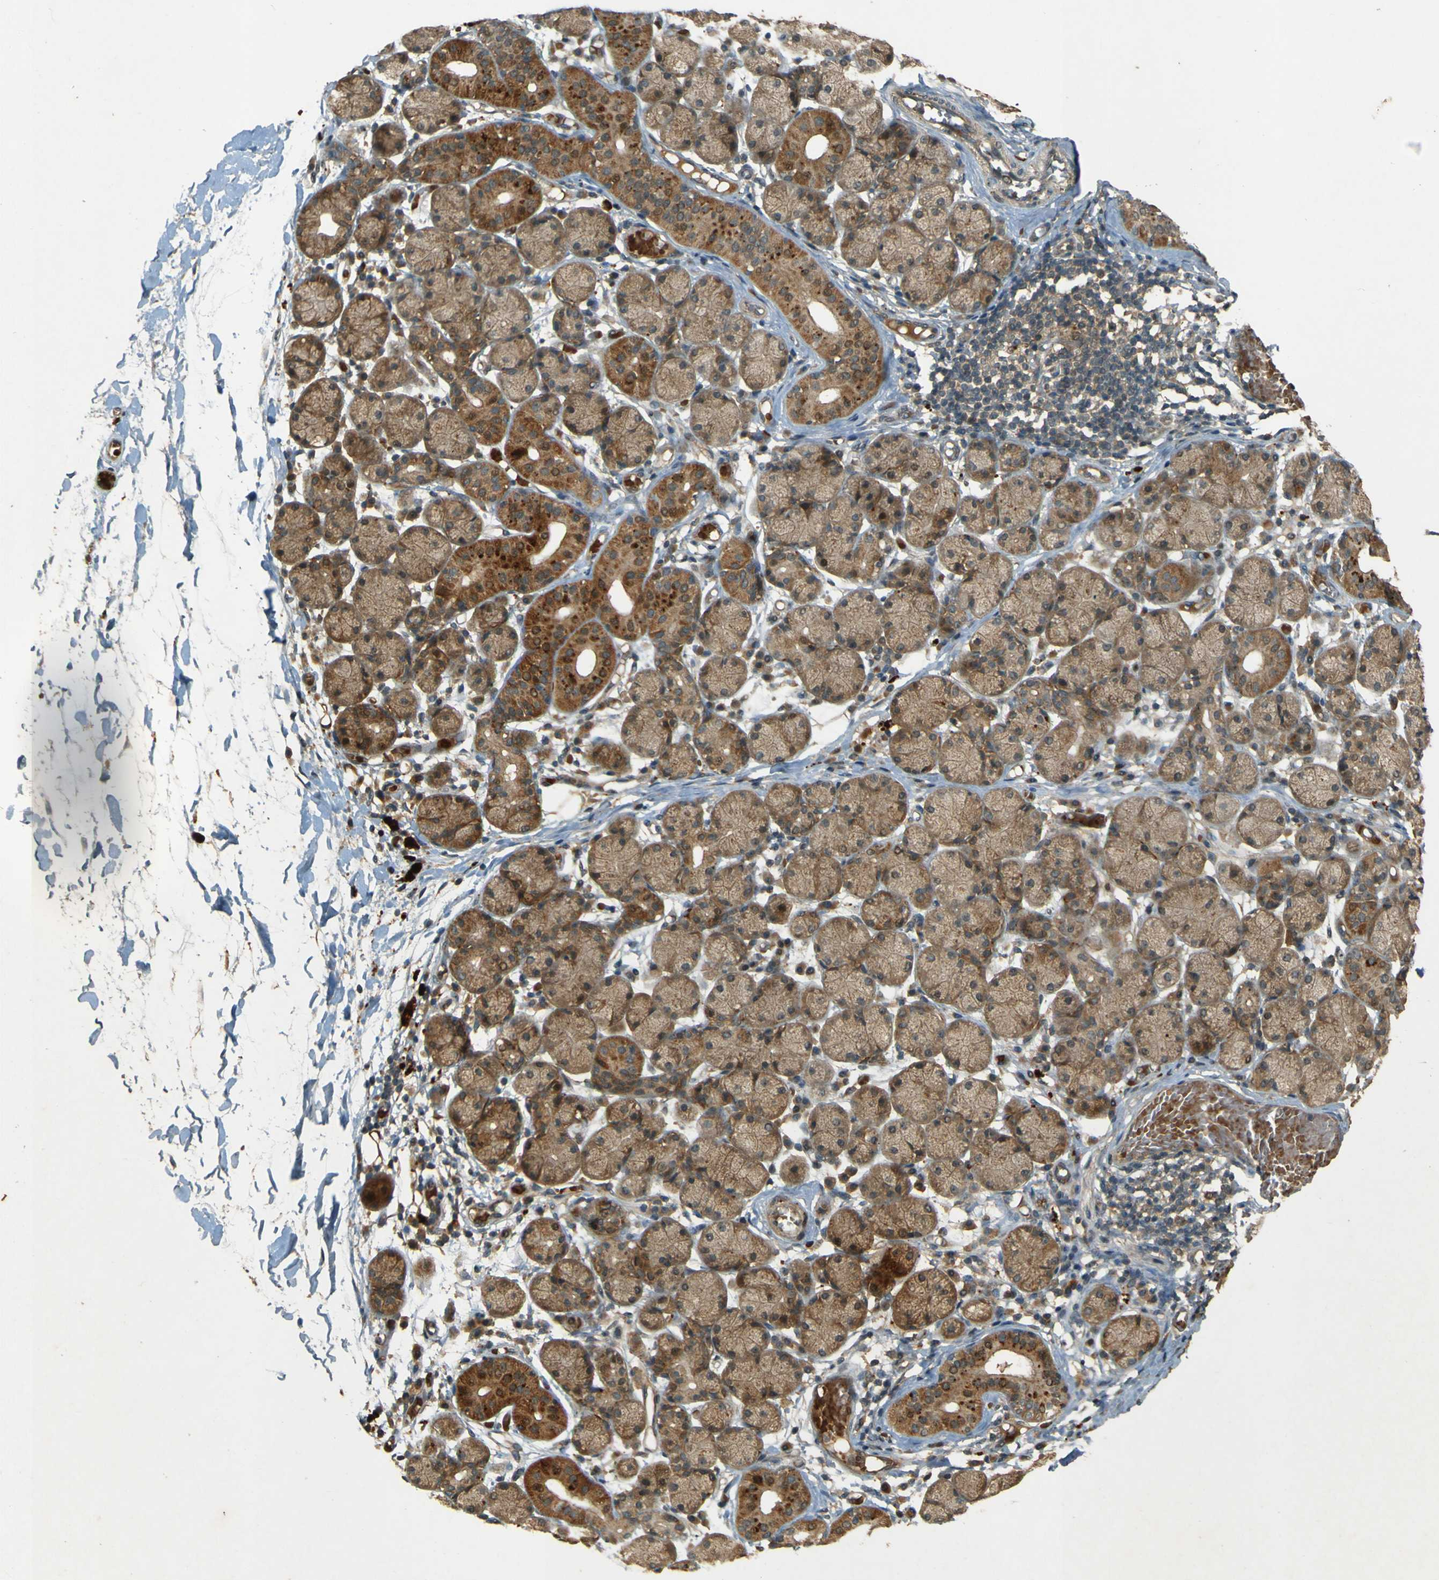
{"staining": {"intensity": "strong", "quantity": "<25%", "location": "cytoplasmic/membranous"}, "tissue": "salivary gland", "cell_type": "Glandular cells", "image_type": "normal", "snomed": [{"axis": "morphology", "description": "Normal tissue, NOS"}, {"axis": "topography", "description": "Salivary gland"}], "caption": "Brown immunohistochemical staining in unremarkable salivary gland exhibits strong cytoplasmic/membranous positivity in approximately <25% of glandular cells.", "gene": "MPDZ", "patient": {"sex": "female", "age": 24}}